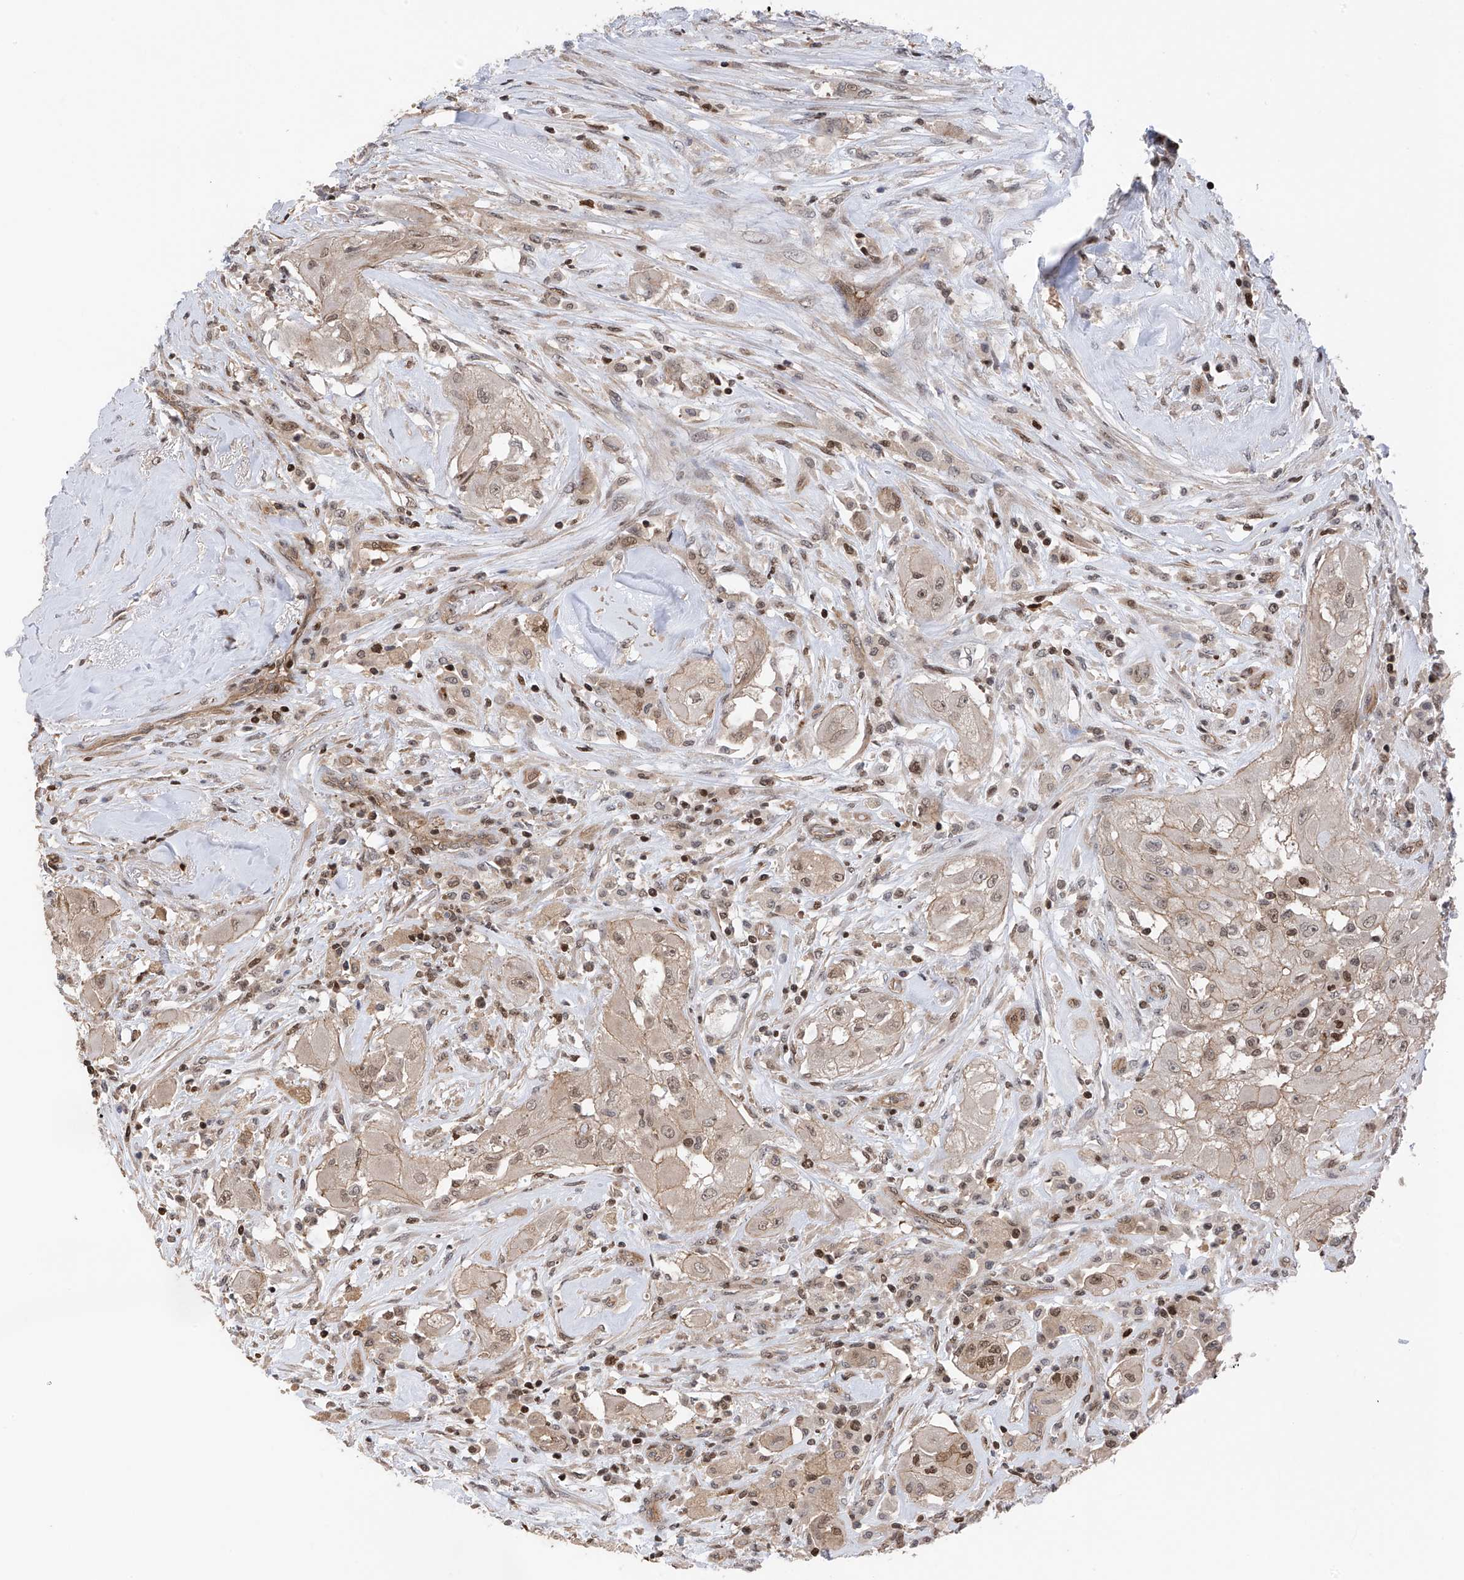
{"staining": {"intensity": "moderate", "quantity": "<25%", "location": "nuclear"}, "tissue": "thyroid cancer", "cell_type": "Tumor cells", "image_type": "cancer", "snomed": [{"axis": "morphology", "description": "Papillary adenocarcinoma, NOS"}, {"axis": "topography", "description": "Thyroid gland"}], "caption": "High-power microscopy captured an IHC photomicrograph of thyroid cancer, revealing moderate nuclear expression in about <25% of tumor cells. The staining is performed using DAB (3,3'-diaminobenzidine) brown chromogen to label protein expression. The nuclei are counter-stained blue using hematoxylin.", "gene": "DNAJC9", "patient": {"sex": "female", "age": 59}}